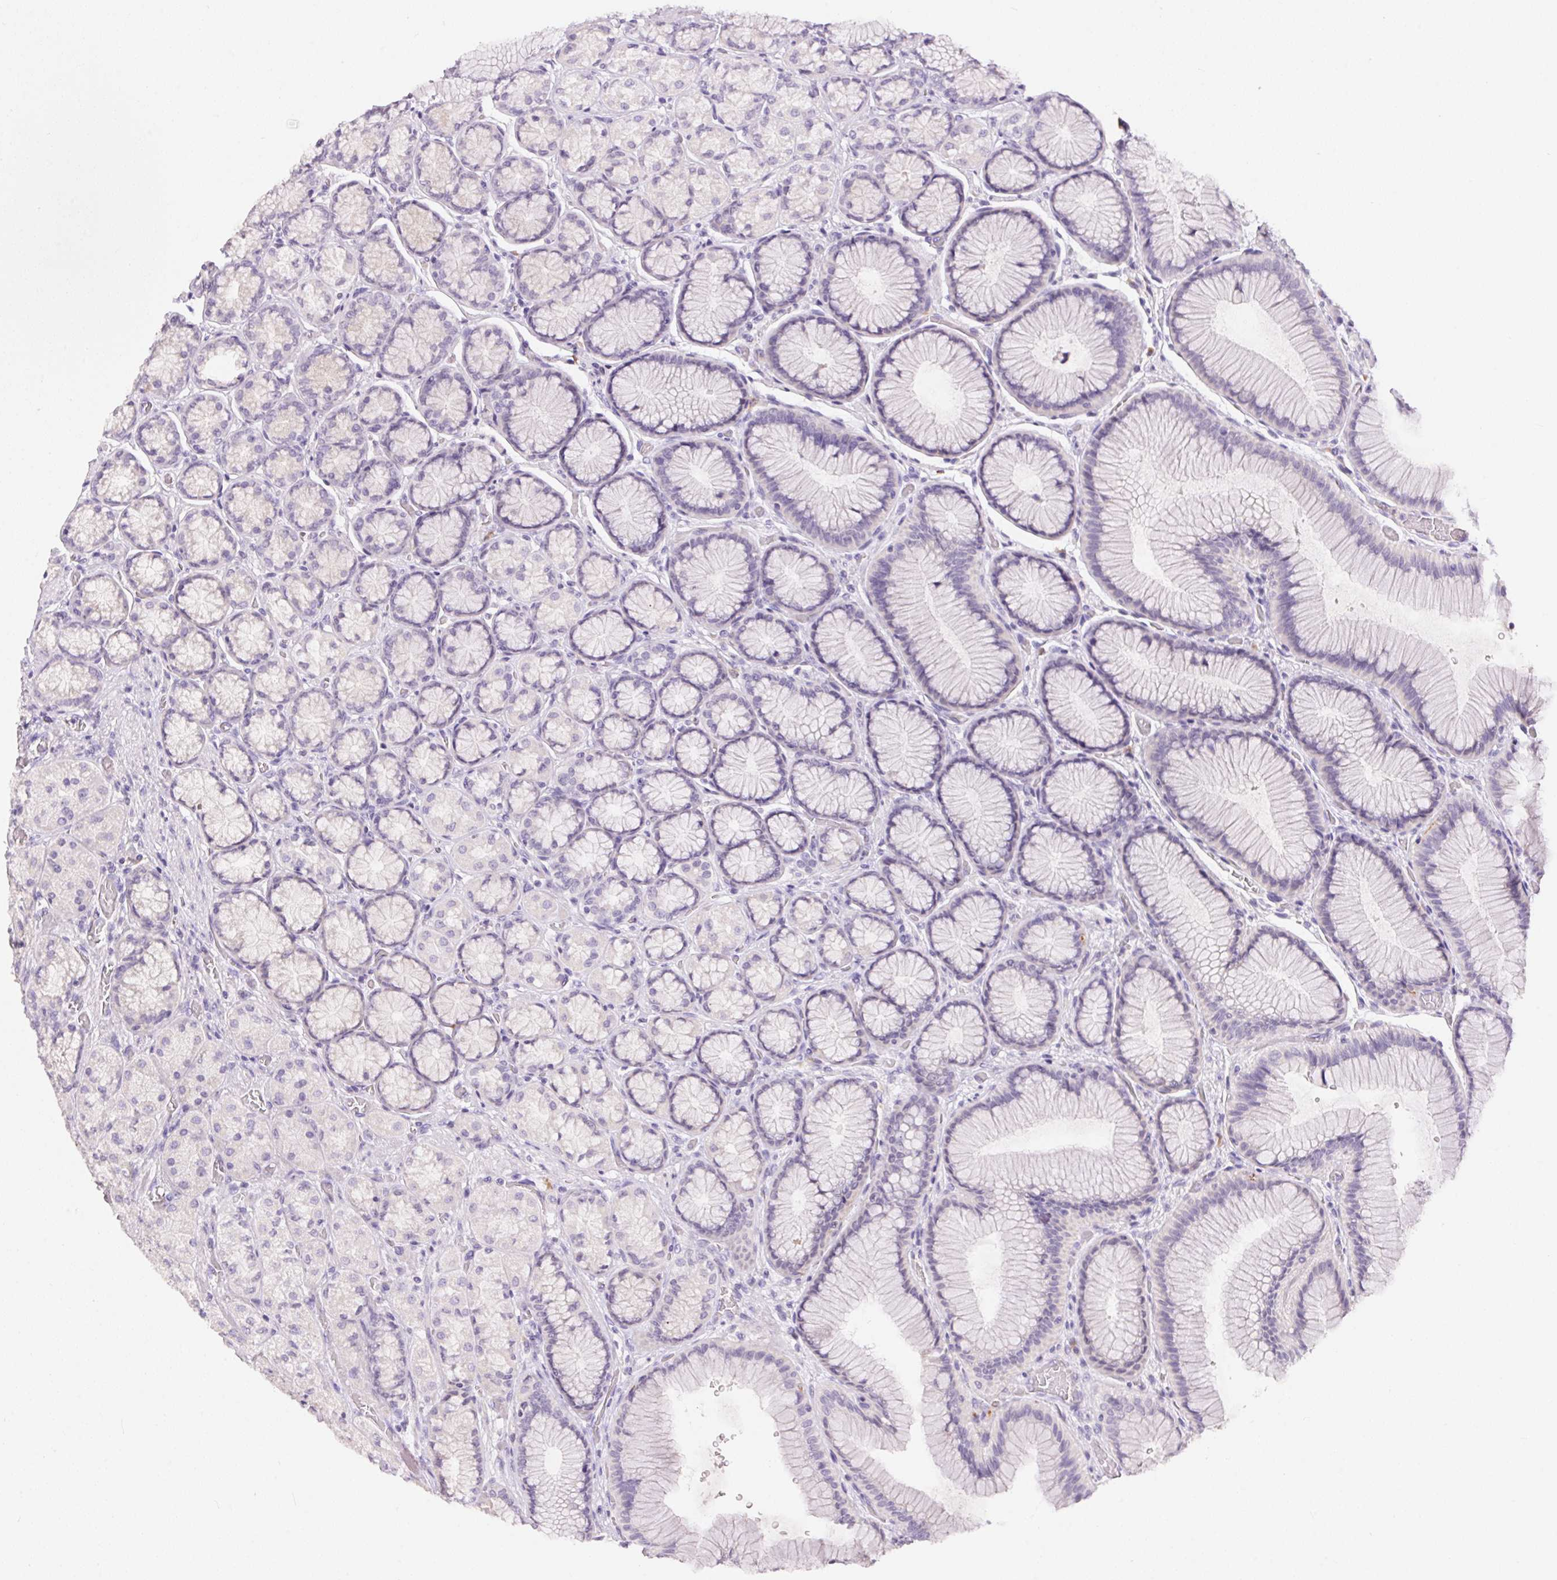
{"staining": {"intensity": "negative", "quantity": "none", "location": "none"}, "tissue": "stomach", "cell_type": "Glandular cells", "image_type": "normal", "snomed": [{"axis": "morphology", "description": "Normal tissue, NOS"}, {"axis": "morphology", "description": "Adenocarcinoma, NOS"}, {"axis": "morphology", "description": "Adenocarcinoma, High grade"}, {"axis": "topography", "description": "Stomach, upper"}, {"axis": "topography", "description": "Stomach"}], "caption": "This is an IHC photomicrograph of benign human stomach. There is no positivity in glandular cells.", "gene": "PNLIPRP3", "patient": {"sex": "female", "age": 65}}